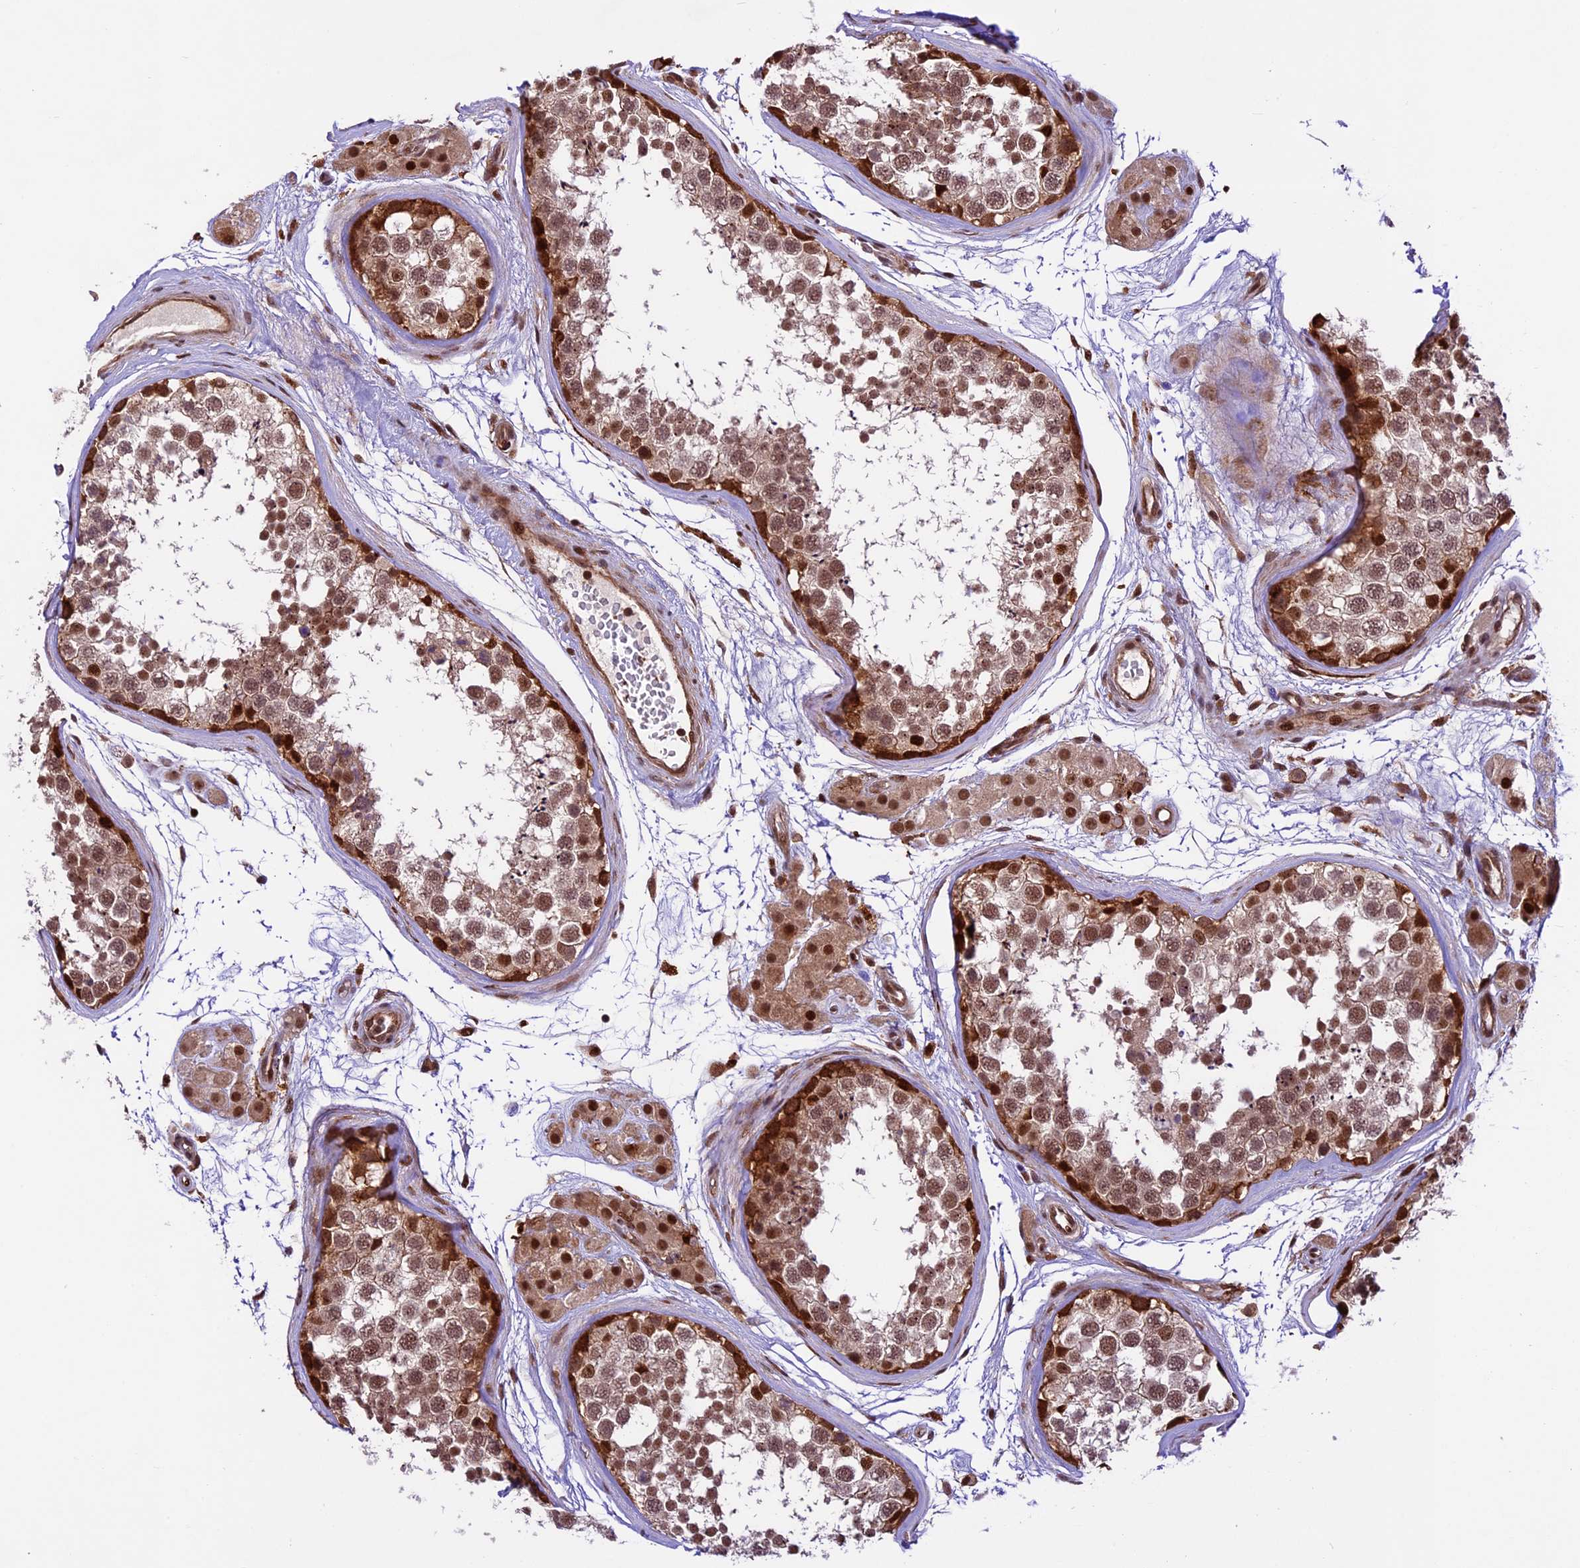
{"staining": {"intensity": "strong", "quantity": "25%-75%", "location": "cytoplasmic/membranous,nuclear"}, "tissue": "testis", "cell_type": "Cells in seminiferous ducts", "image_type": "normal", "snomed": [{"axis": "morphology", "description": "Normal tissue, NOS"}, {"axis": "topography", "description": "Testis"}], "caption": "Protein staining exhibits strong cytoplasmic/membranous,nuclear positivity in approximately 25%-75% of cells in seminiferous ducts in normal testis. The protein is shown in brown color, while the nuclei are stained blue.", "gene": "DHX38", "patient": {"sex": "male", "age": 56}}